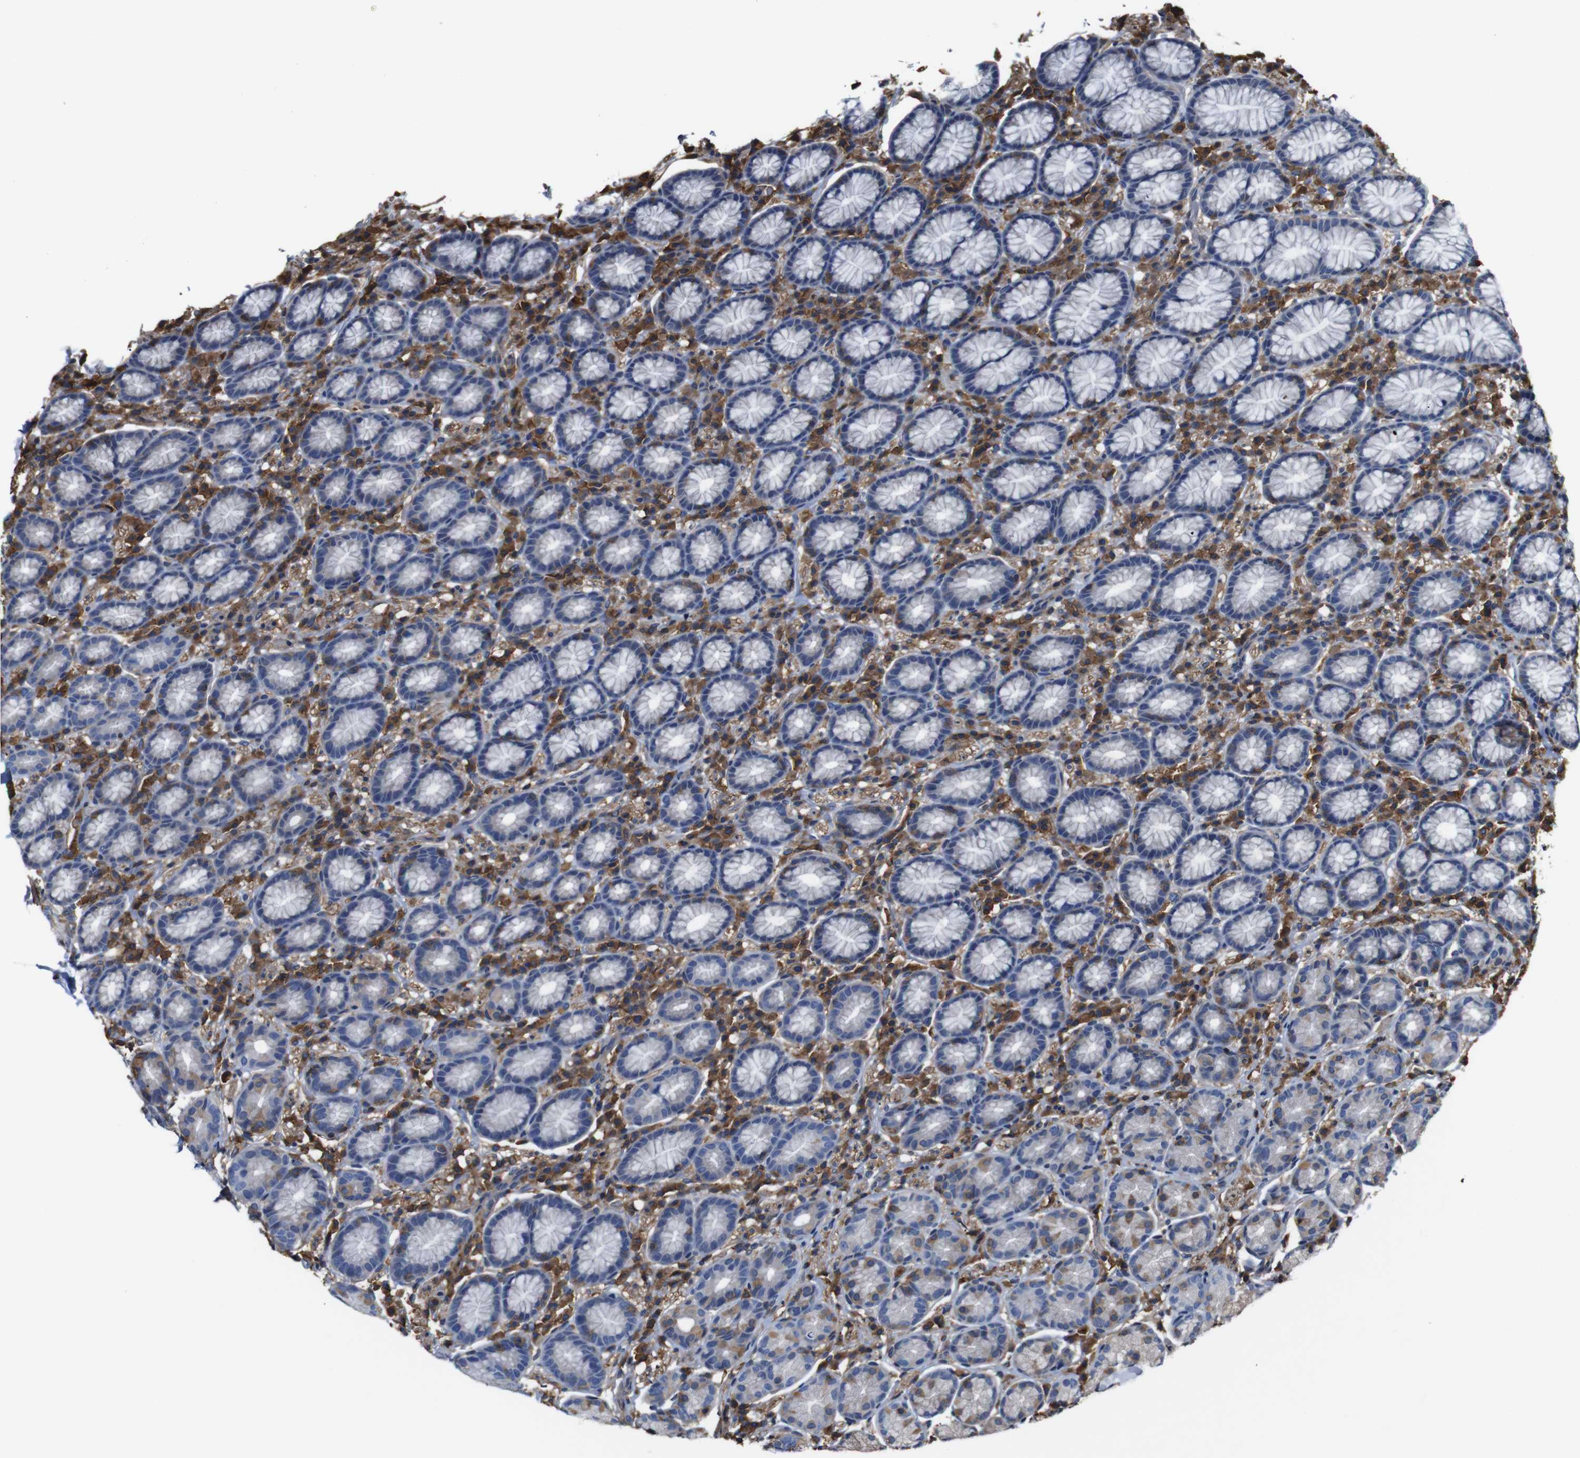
{"staining": {"intensity": "weak", "quantity": "<25%", "location": "cytoplasmic/membranous"}, "tissue": "stomach", "cell_type": "Glandular cells", "image_type": "normal", "snomed": [{"axis": "morphology", "description": "Normal tissue, NOS"}, {"axis": "topography", "description": "Stomach, lower"}], "caption": "Protein analysis of normal stomach shows no significant expression in glandular cells.", "gene": "PI4KA", "patient": {"sex": "male", "age": 52}}